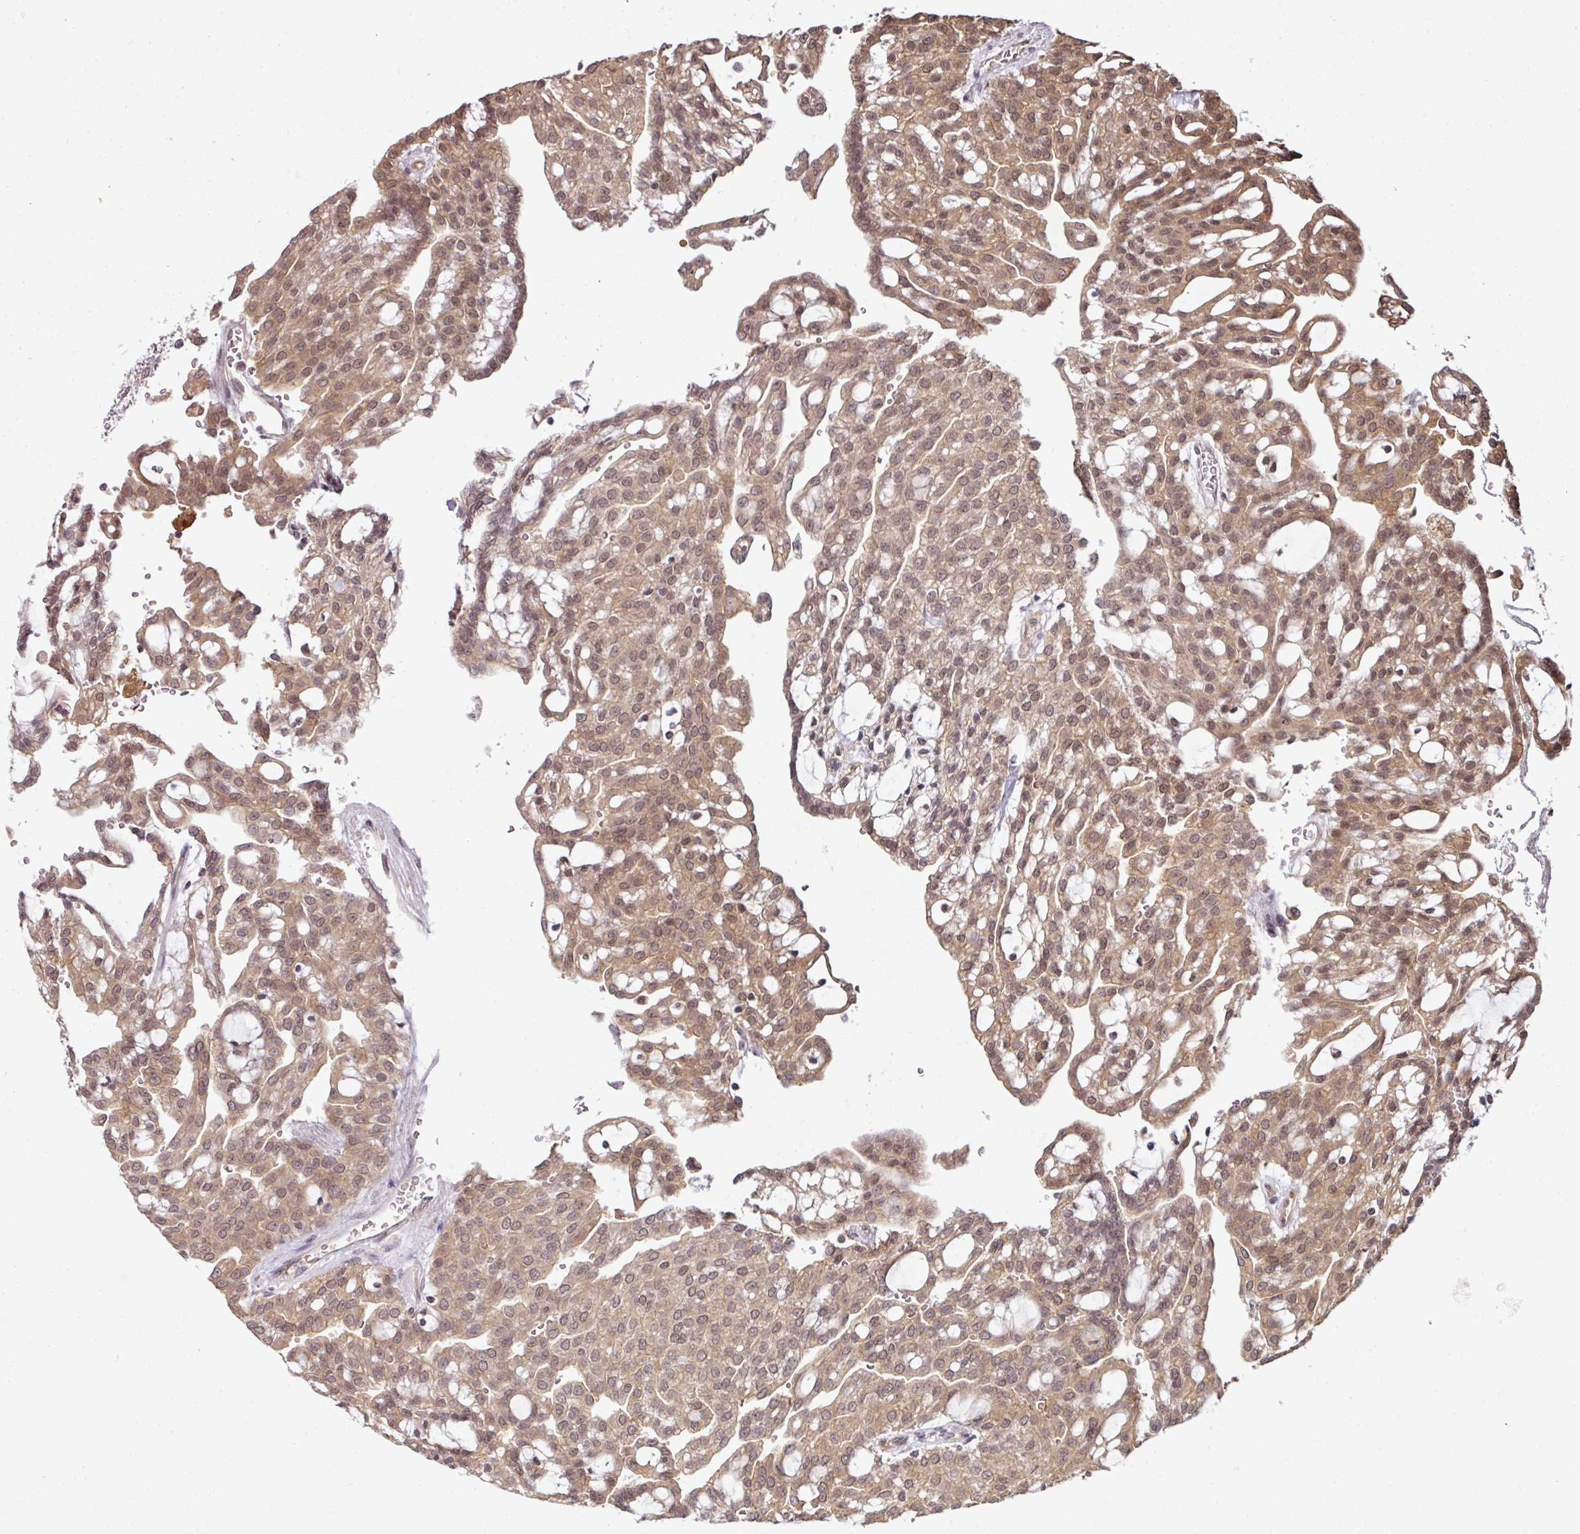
{"staining": {"intensity": "moderate", "quantity": ">75%", "location": "cytoplasmic/membranous,nuclear"}, "tissue": "renal cancer", "cell_type": "Tumor cells", "image_type": "cancer", "snomed": [{"axis": "morphology", "description": "Adenocarcinoma, NOS"}, {"axis": "topography", "description": "Kidney"}], "caption": "Immunohistochemistry (IHC) micrograph of neoplastic tissue: renal adenocarcinoma stained using IHC shows medium levels of moderate protein expression localized specifically in the cytoplasmic/membranous and nuclear of tumor cells, appearing as a cytoplasmic/membranous and nuclear brown color.", "gene": "ANKRD18A", "patient": {"sex": "male", "age": 63}}